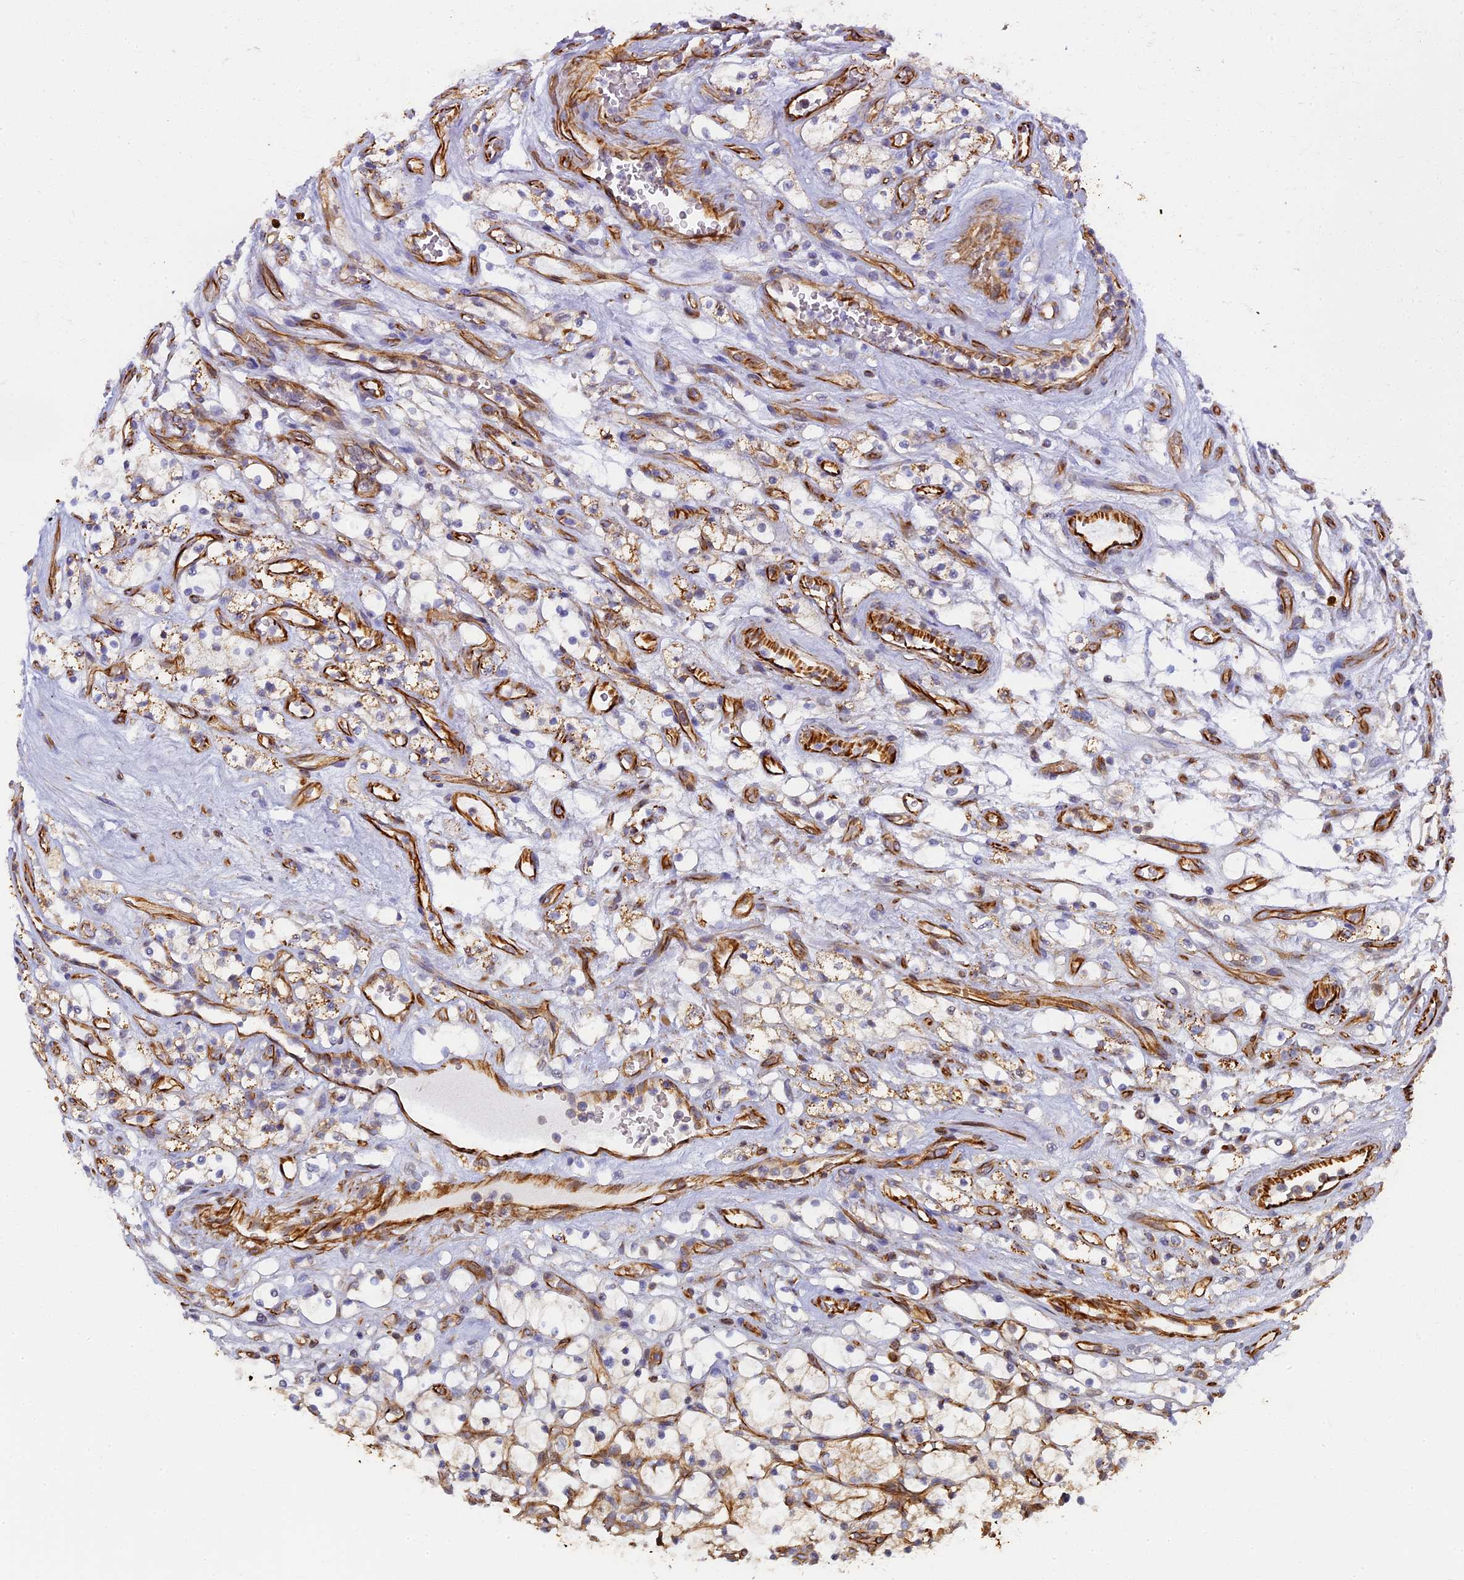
{"staining": {"intensity": "weak", "quantity": "25%-75%", "location": "cytoplasmic/membranous"}, "tissue": "renal cancer", "cell_type": "Tumor cells", "image_type": "cancer", "snomed": [{"axis": "morphology", "description": "Adenocarcinoma, NOS"}, {"axis": "topography", "description": "Kidney"}], "caption": "Renal adenocarcinoma was stained to show a protein in brown. There is low levels of weak cytoplasmic/membranous expression in about 25%-75% of tumor cells.", "gene": "LRRC57", "patient": {"sex": "female", "age": 69}}